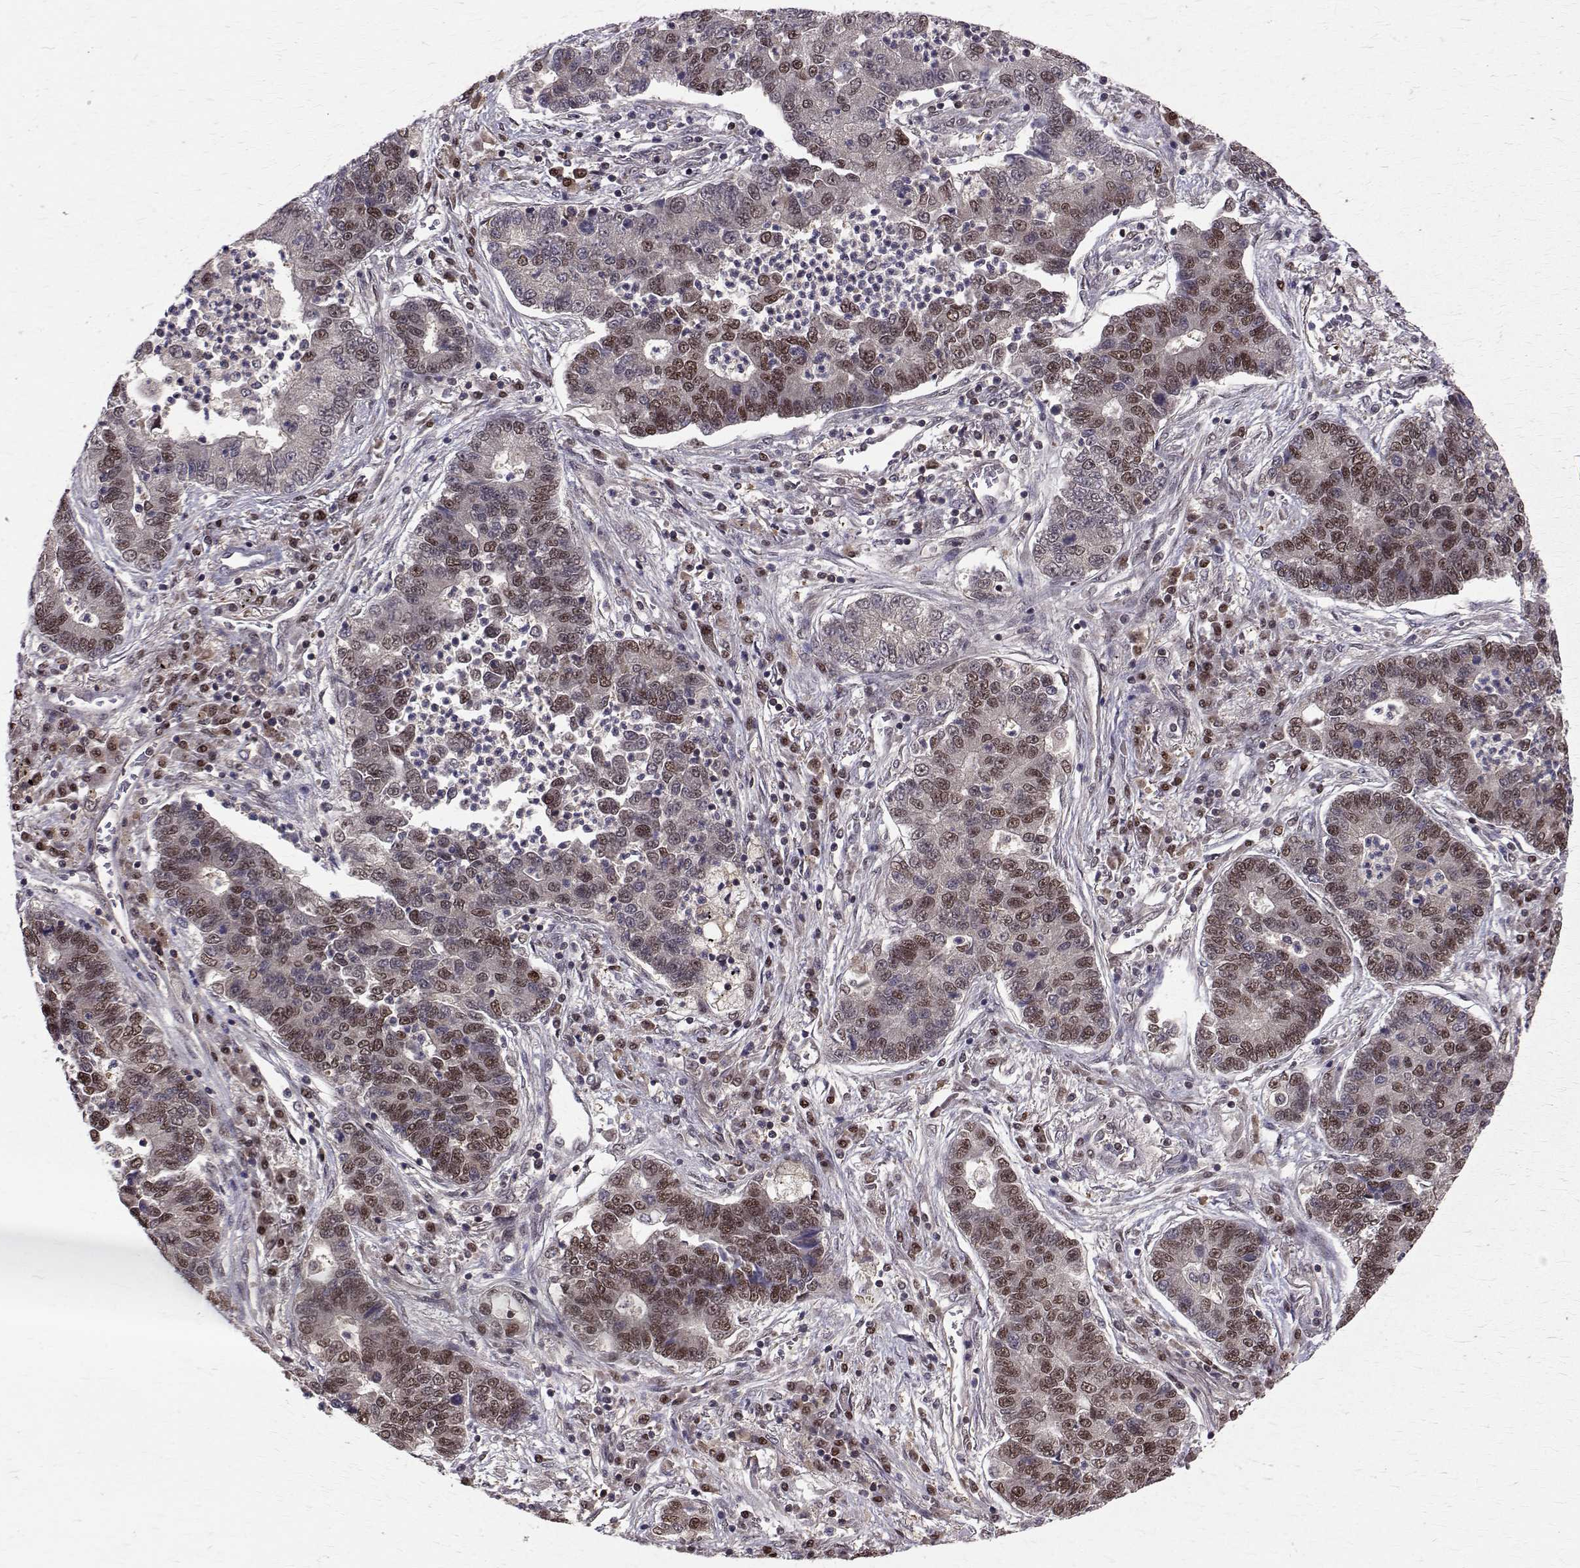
{"staining": {"intensity": "weak", "quantity": "25%-75%", "location": "nuclear"}, "tissue": "lung cancer", "cell_type": "Tumor cells", "image_type": "cancer", "snomed": [{"axis": "morphology", "description": "Adenocarcinoma, NOS"}, {"axis": "topography", "description": "Lung"}], "caption": "Immunohistochemical staining of human lung cancer exhibits low levels of weak nuclear expression in about 25%-75% of tumor cells.", "gene": "NIF3L1", "patient": {"sex": "female", "age": 57}}